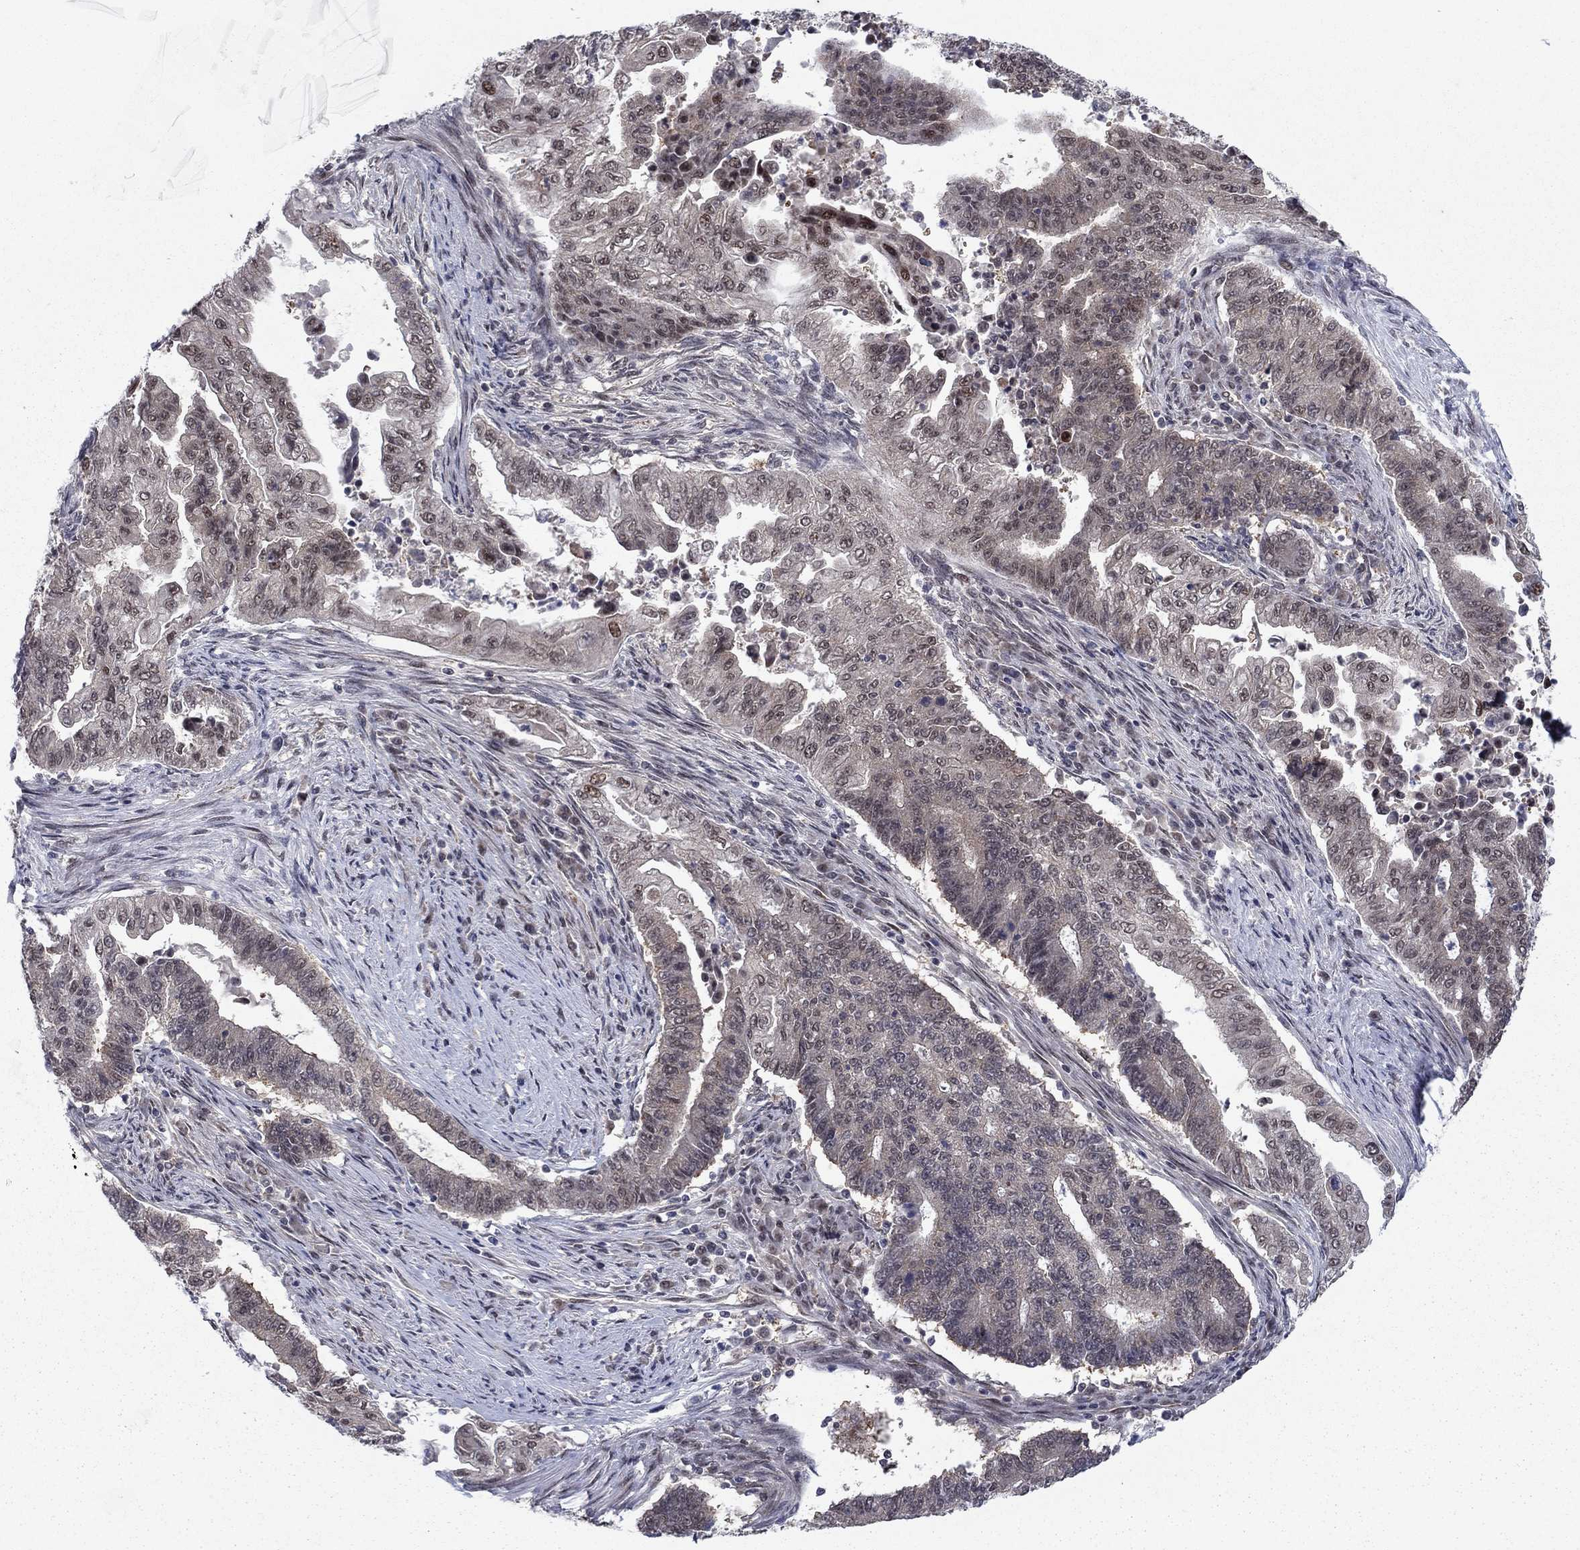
{"staining": {"intensity": "moderate", "quantity": "<25%", "location": "cytoplasmic/membranous,nuclear"}, "tissue": "endometrial cancer", "cell_type": "Tumor cells", "image_type": "cancer", "snomed": [{"axis": "morphology", "description": "Adenocarcinoma, NOS"}, {"axis": "topography", "description": "Uterus"}, {"axis": "topography", "description": "Endometrium"}], "caption": "Human endometrial adenocarcinoma stained with a brown dye displays moderate cytoplasmic/membranous and nuclear positive staining in approximately <25% of tumor cells.", "gene": "PSMC1", "patient": {"sex": "female", "age": 54}}